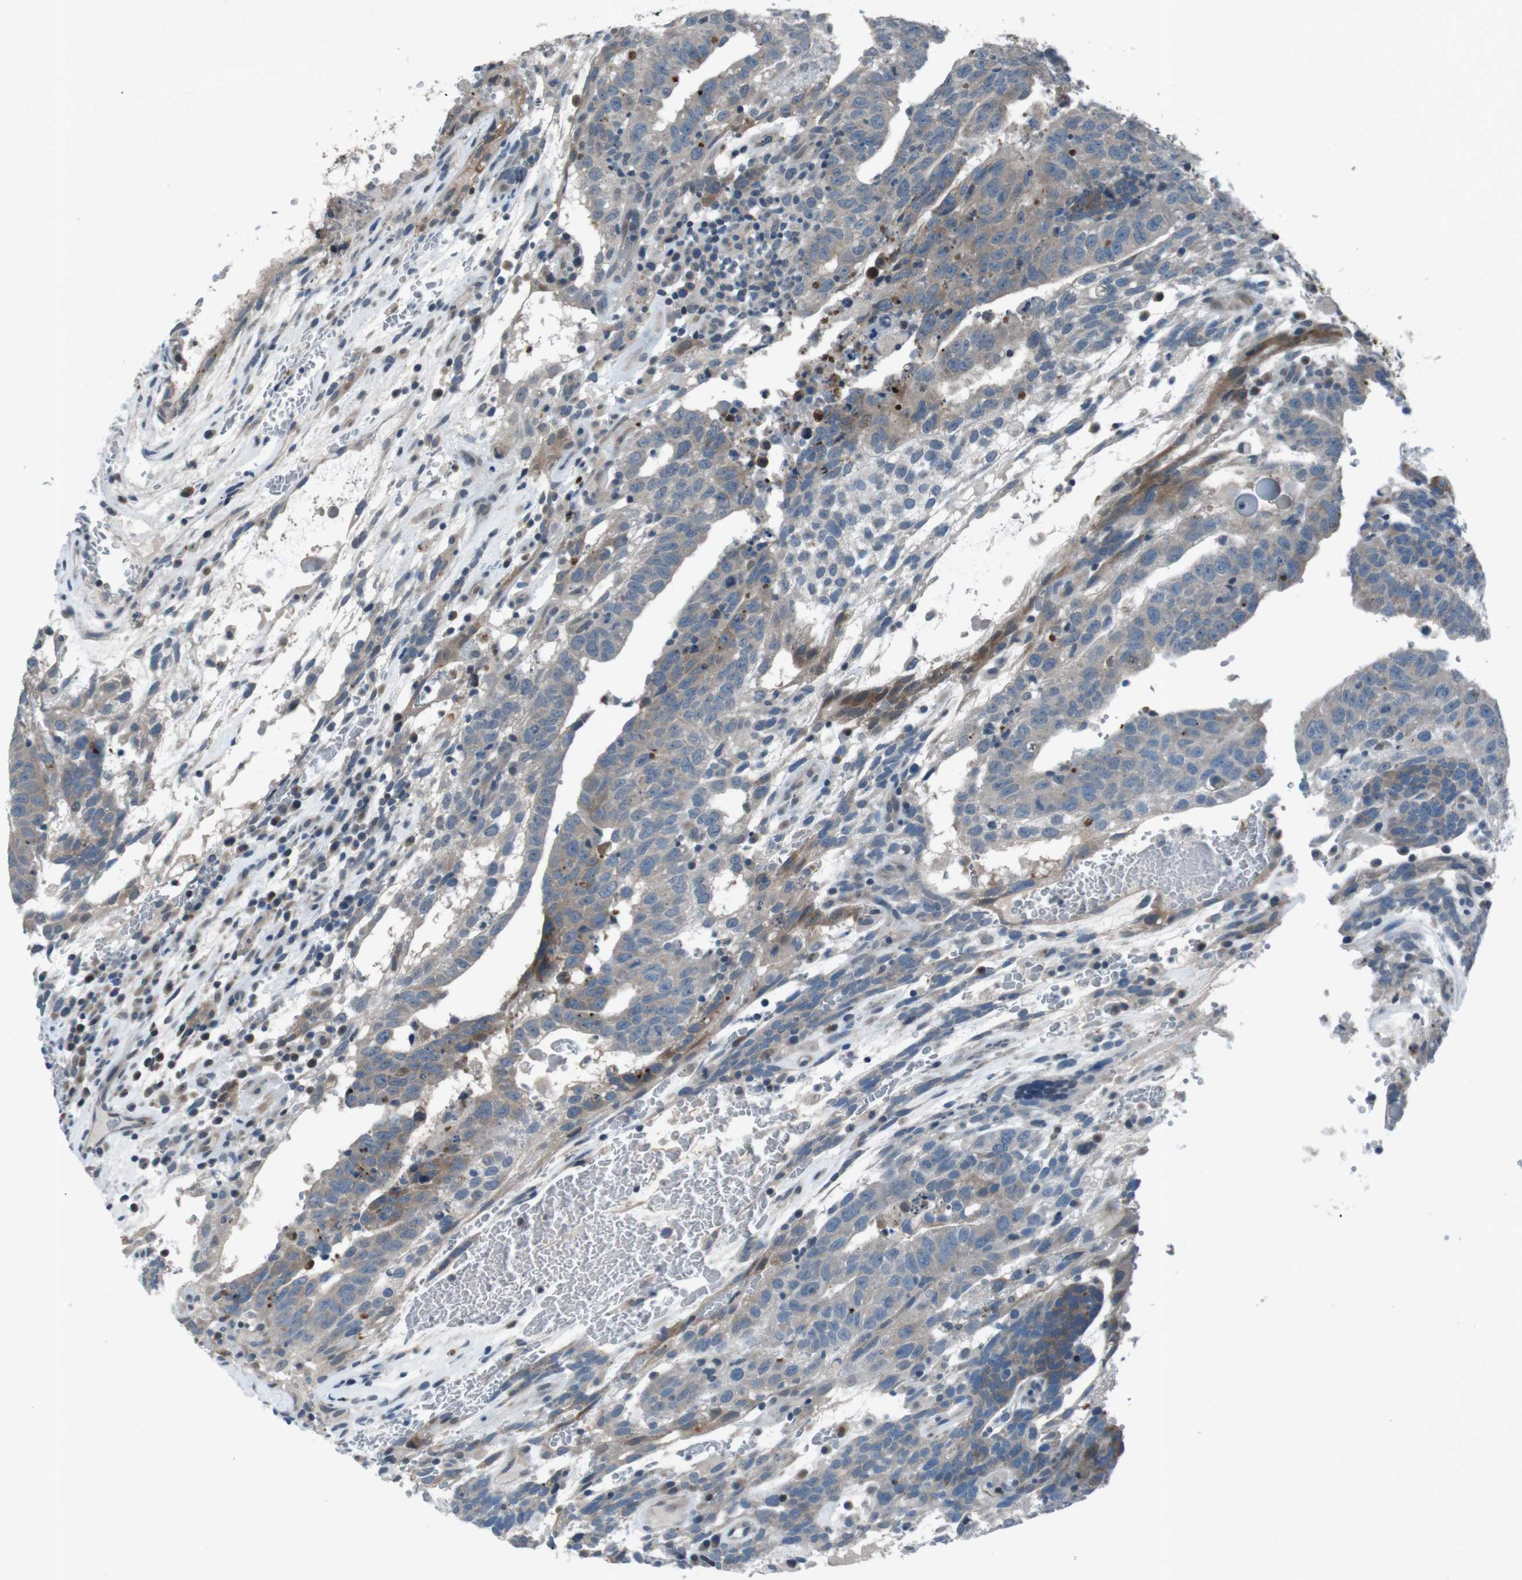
{"staining": {"intensity": "weak", "quantity": "25%-75%", "location": "cytoplasmic/membranous"}, "tissue": "testis cancer", "cell_type": "Tumor cells", "image_type": "cancer", "snomed": [{"axis": "morphology", "description": "Seminoma, NOS"}, {"axis": "morphology", "description": "Carcinoma, Embryonal, NOS"}, {"axis": "topography", "description": "Testis"}], "caption": "Testis cancer stained for a protein exhibits weak cytoplasmic/membranous positivity in tumor cells. (DAB IHC, brown staining for protein, blue staining for nuclei).", "gene": "LRP5", "patient": {"sex": "male", "age": 52}}